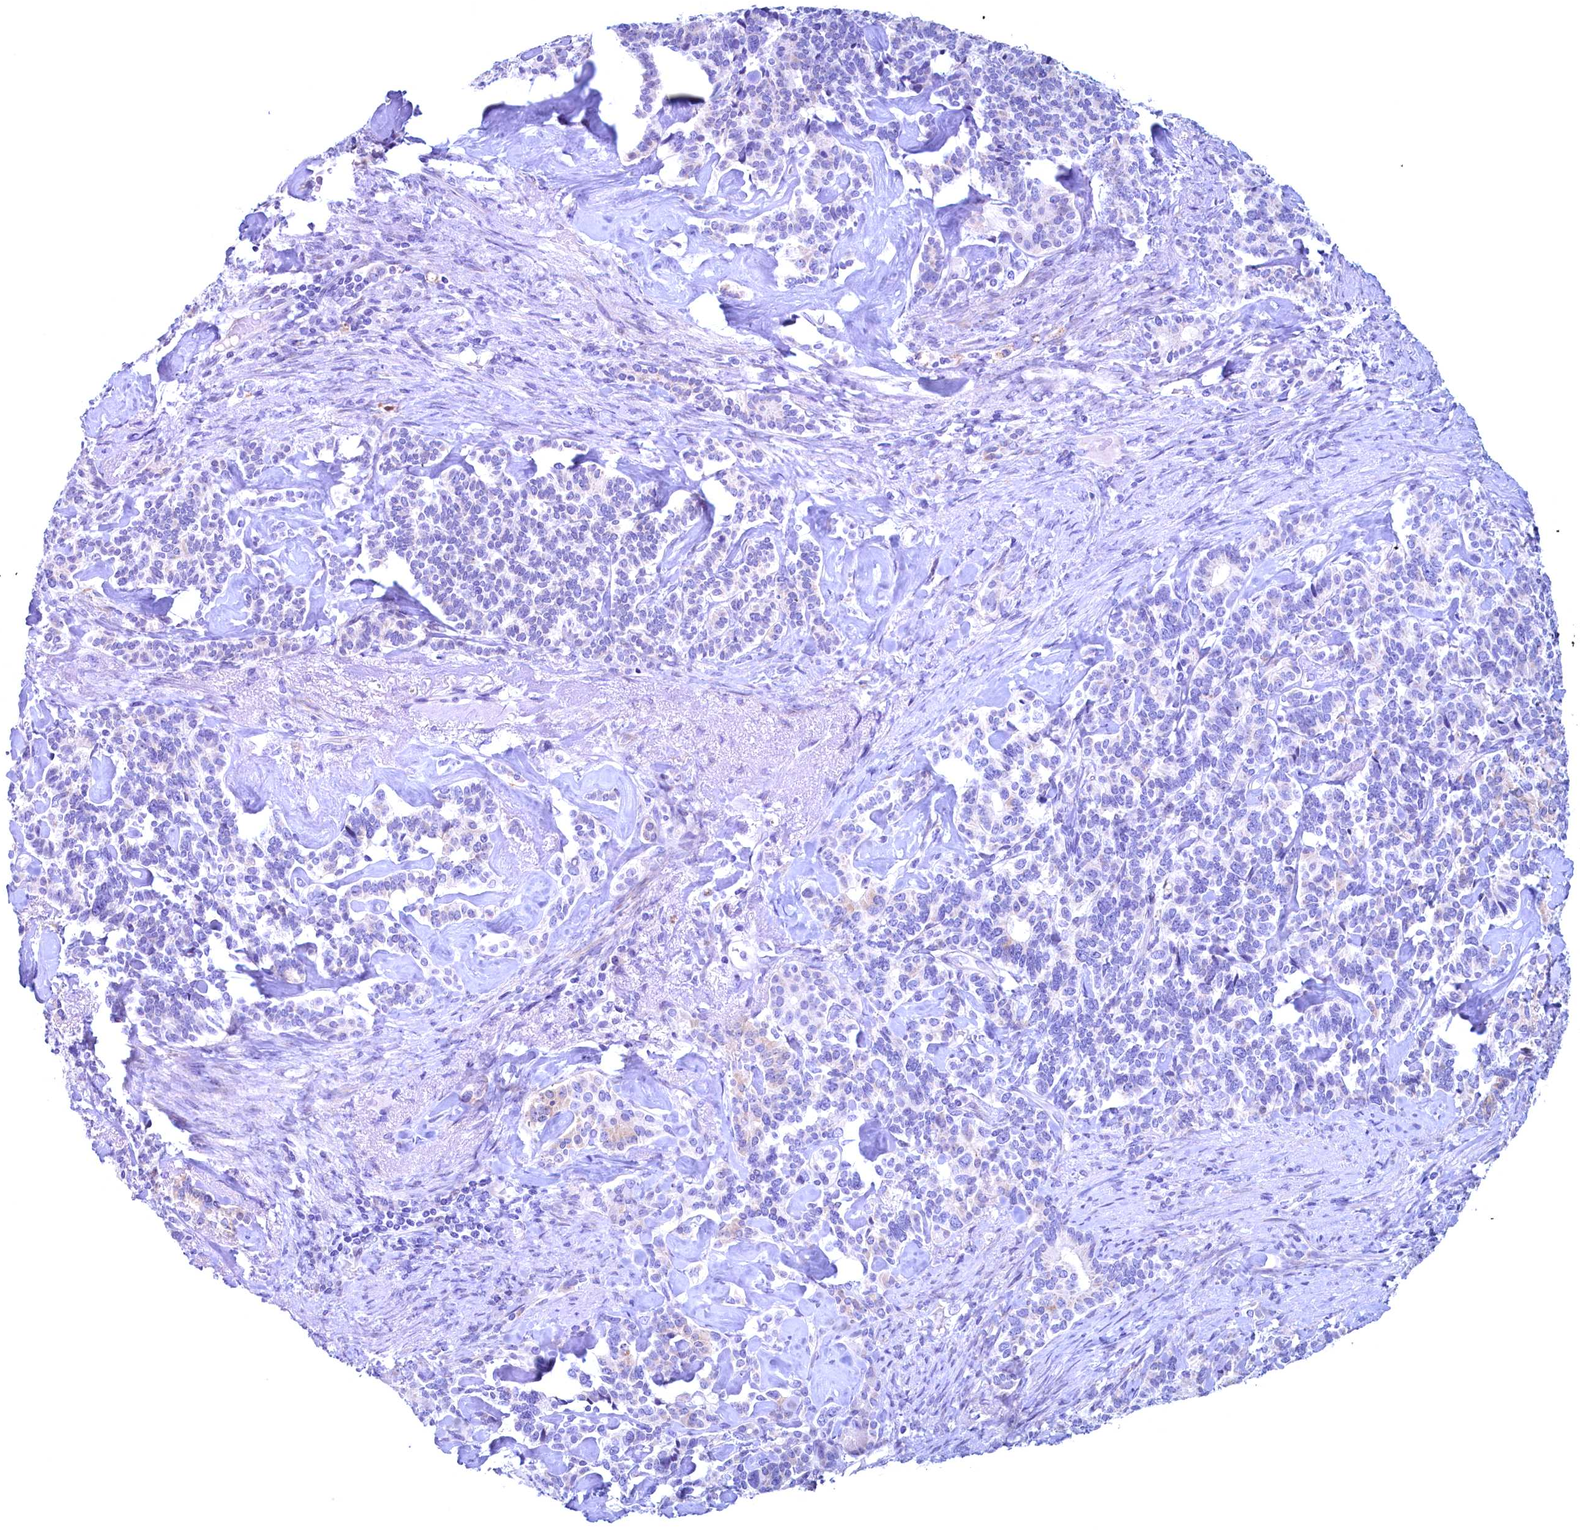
{"staining": {"intensity": "negative", "quantity": "none", "location": "none"}, "tissue": "pancreatic cancer", "cell_type": "Tumor cells", "image_type": "cancer", "snomed": [{"axis": "morphology", "description": "Adenocarcinoma, NOS"}, {"axis": "topography", "description": "Pancreas"}], "caption": "Immunohistochemistry (IHC) image of pancreatic cancer (adenocarcinoma) stained for a protein (brown), which exhibits no staining in tumor cells.", "gene": "MAP1LC3A", "patient": {"sex": "female", "age": 74}}